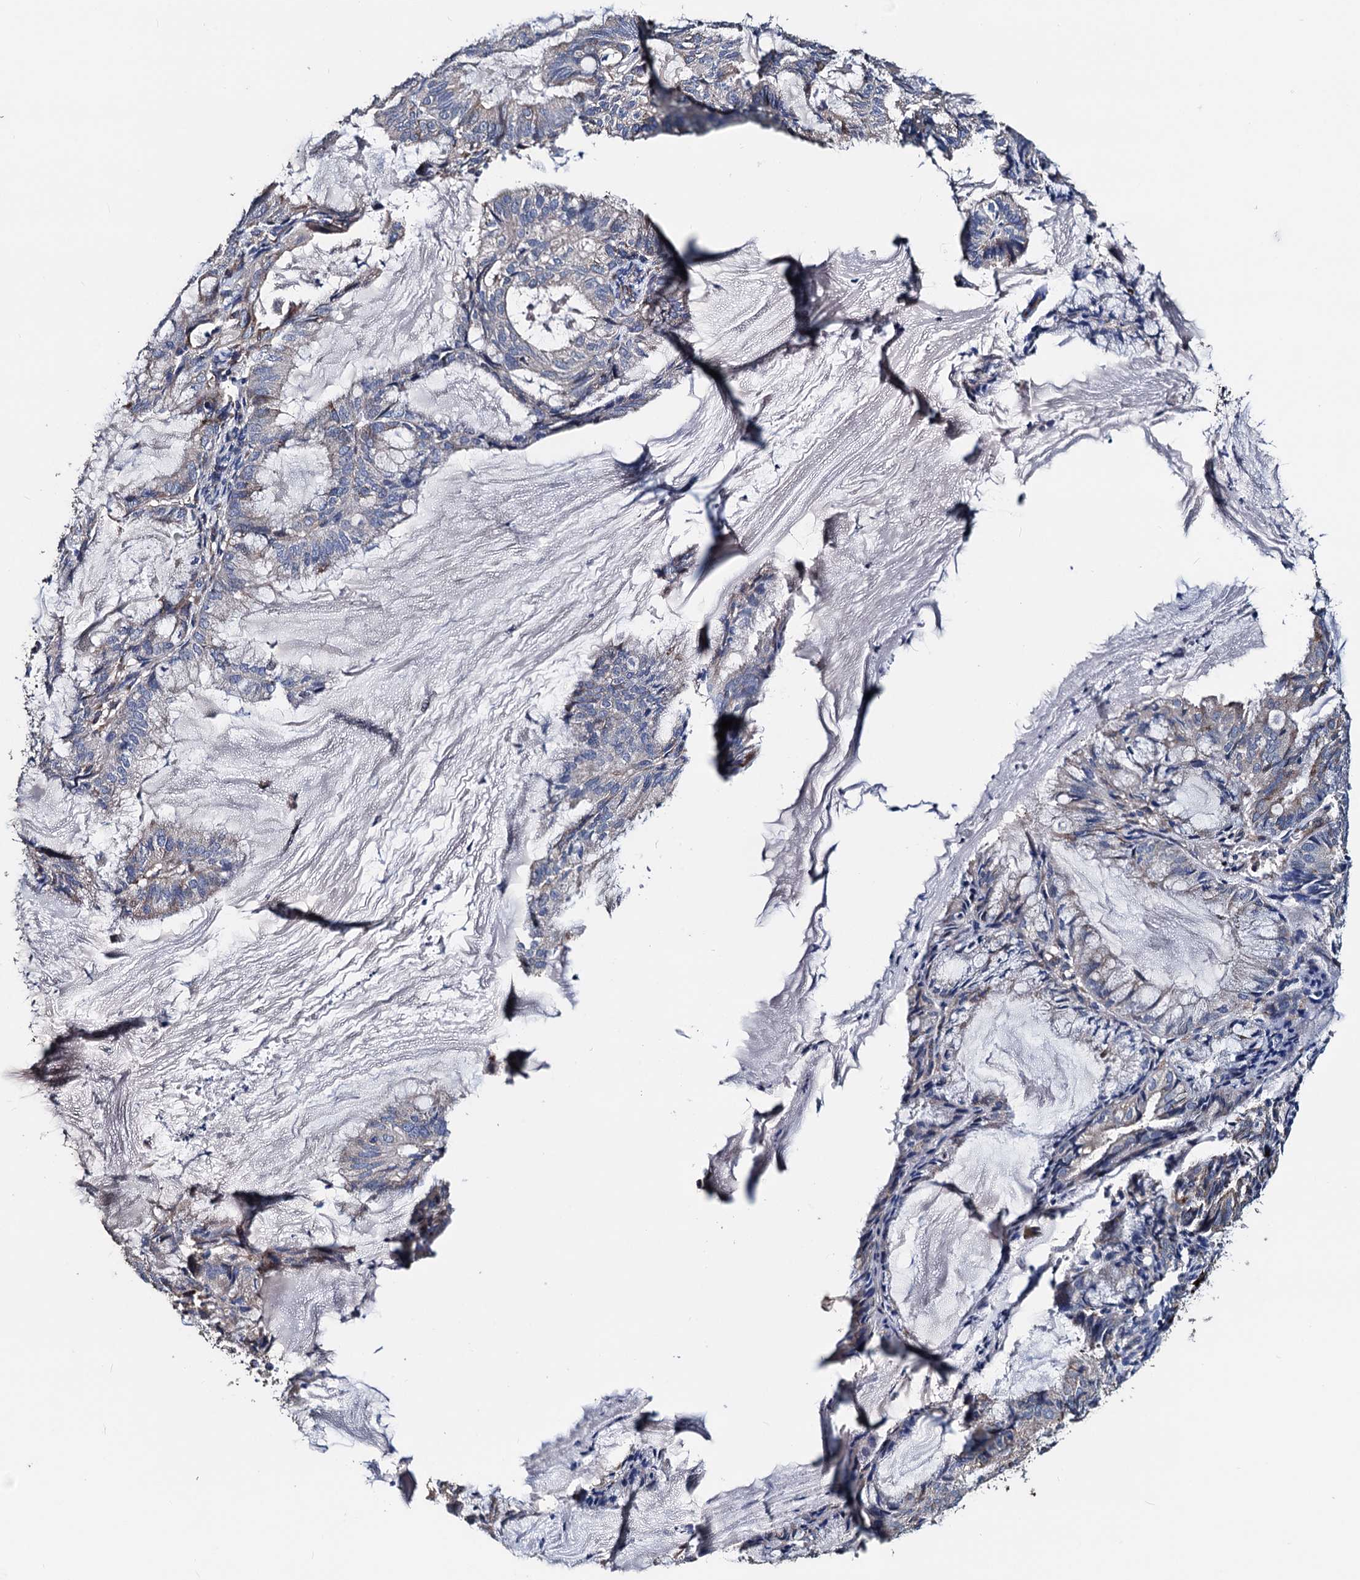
{"staining": {"intensity": "weak", "quantity": "<25%", "location": "cytoplasmic/membranous"}, "tissue": "endometrial cancer", "cell_type": "Tumor cells", "image_type": "cancer", "snomed": [{"axis": "morphology", "description": "Adenocarcinoma, NOS"}, {"axis": "topography", "description": "Endometrium"}], "caption": "Tumor cells are negative for protein expression in human endometrial cancer.", "gene": "AKAP11", "patient": {"sex": "female", "age": 86}}